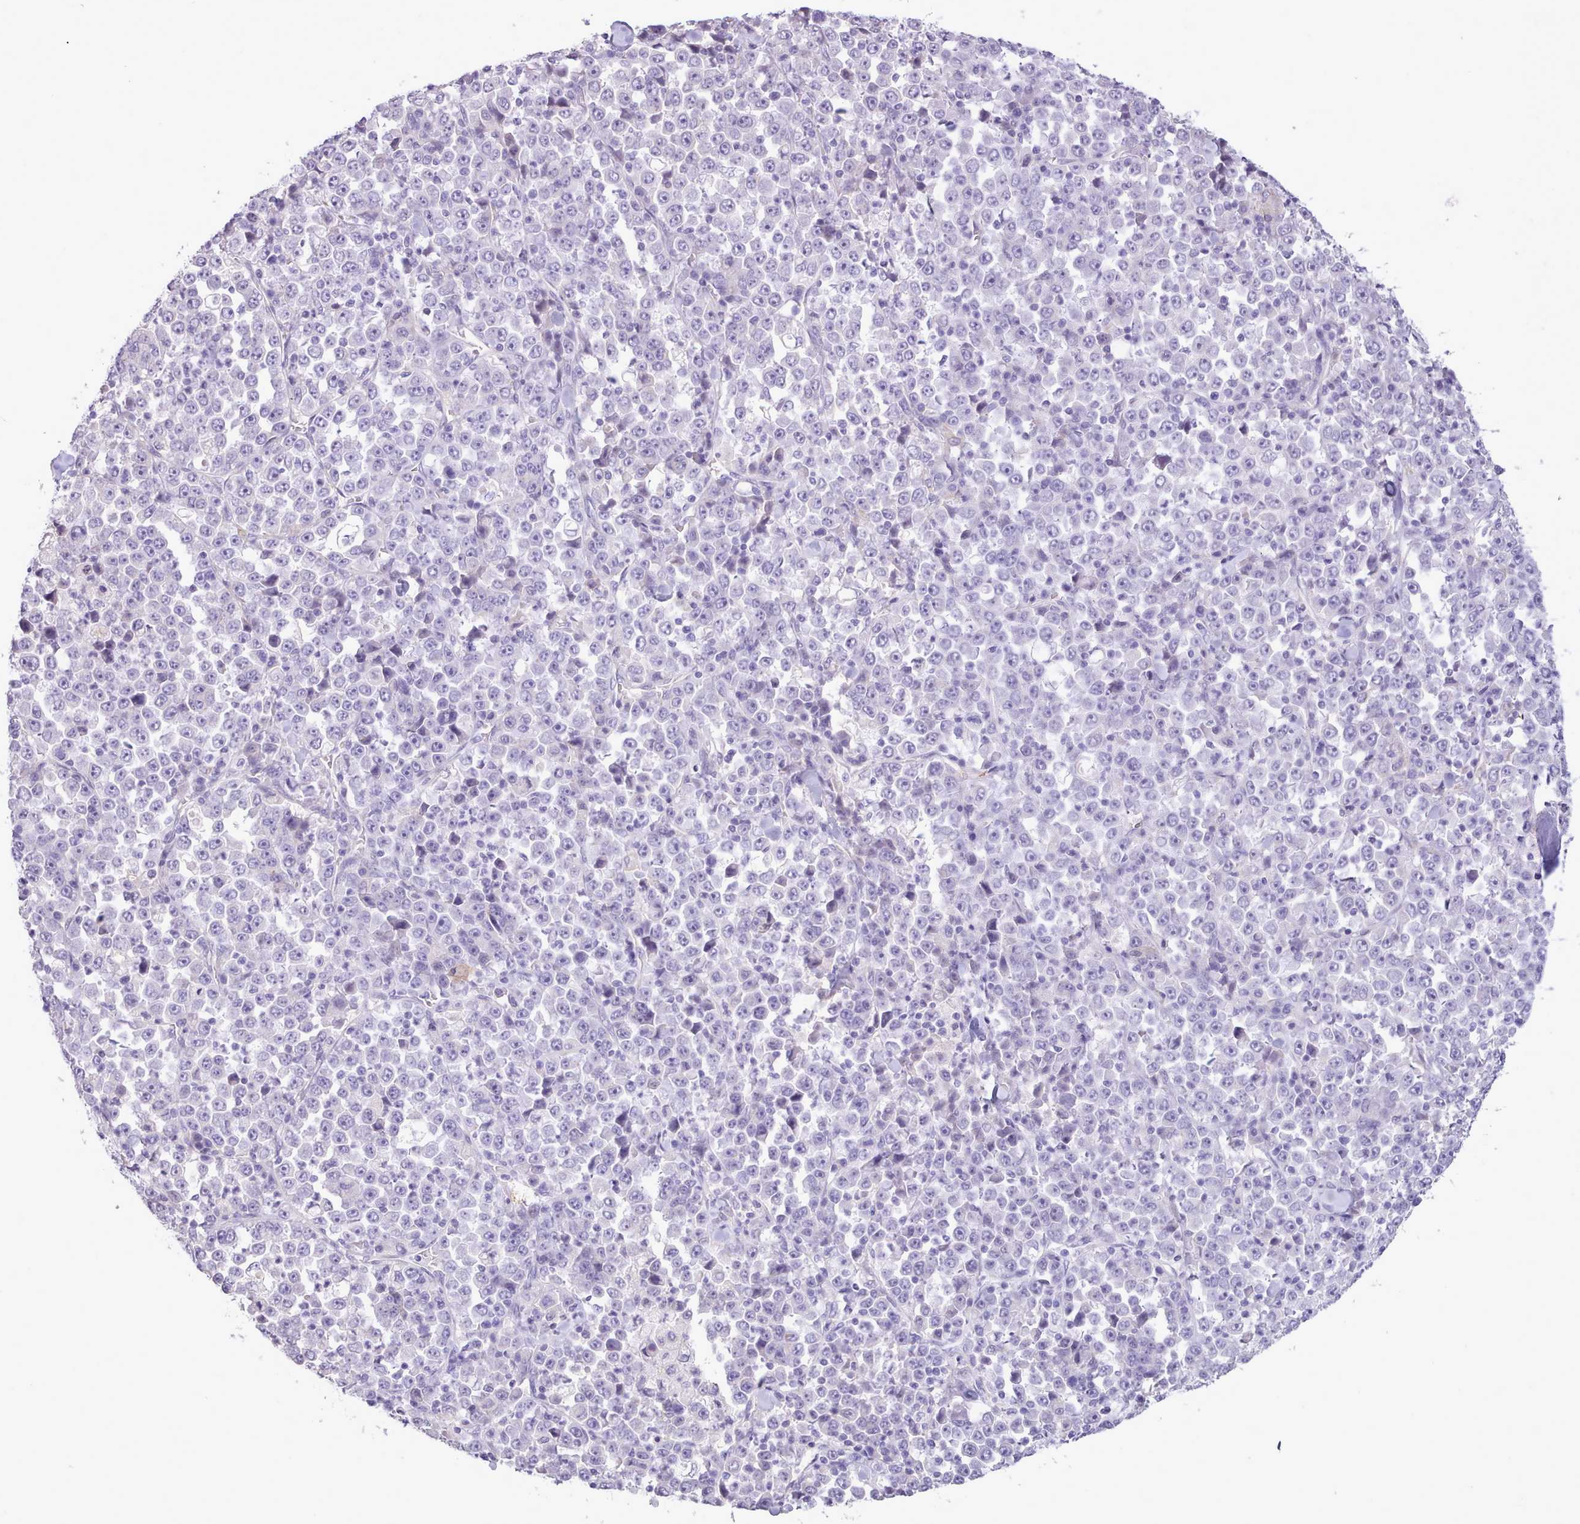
{"staining": {"intensity": "negative", "quantity": "none", "location": "none"}, "tissue": "stomach cancer", "cell_type": "Tumor cells", "image_type": "cancer", "snomed": [{"axis": "morphology", "description": "Normal tissue, NOS"}, {"axis": "morphology", "description": "Adenocarcinoma, NOS"}, {"axis": "topography", "description": "Stomach, upper"}, {"axis": "topography", "description": "Stomach"}], "caption": "Immunohistochemistry histopathology image of neoplastic tissue: stomach cancer (adenocarcinoma) stained with DAB (3,3'-diaminobenzidine) reveals no significant protein positivity in tumor cells.", "gene": "CYP2A13", "patient": {"sex": "male", "age": 59}}